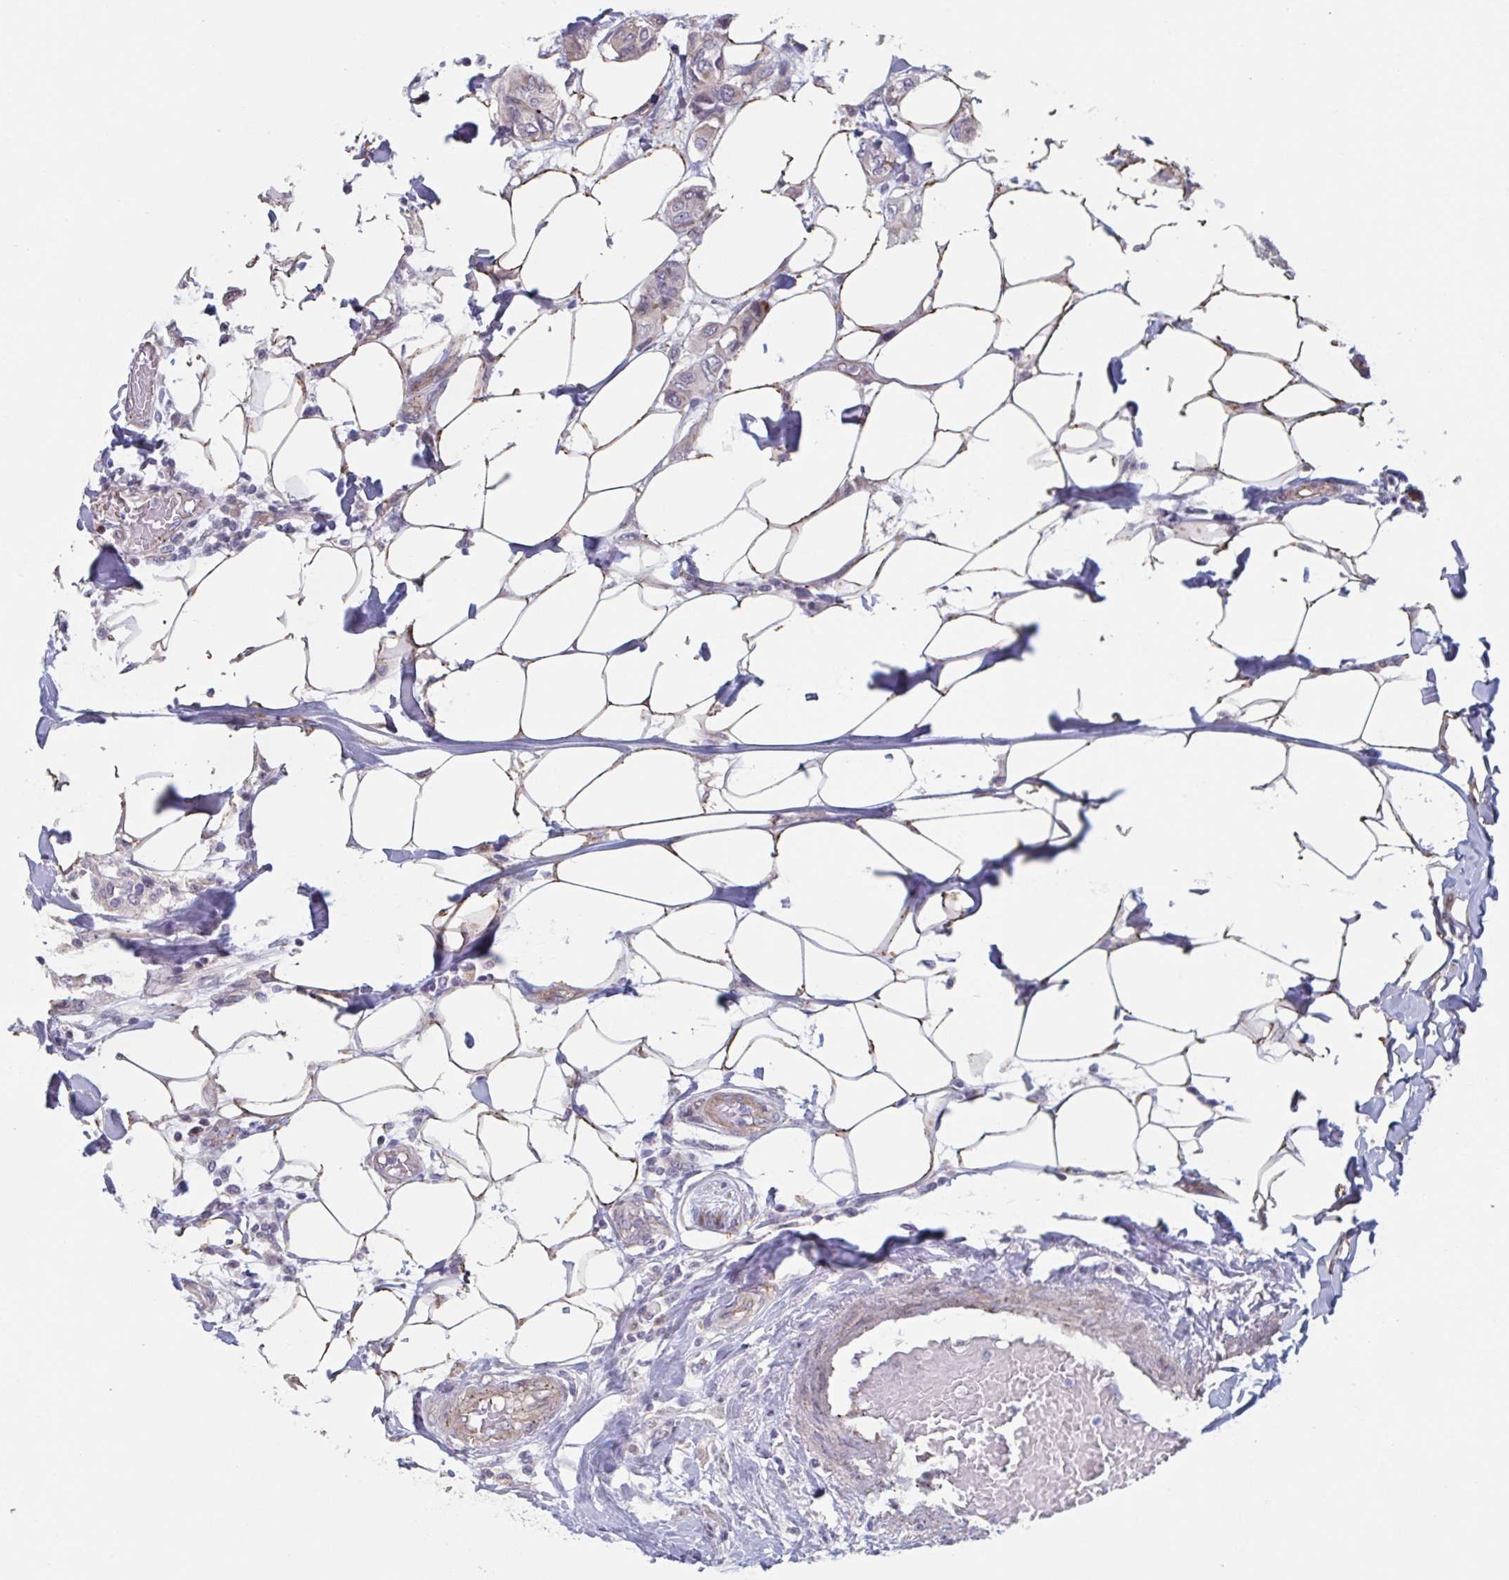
{"staining": {"intensity": "negative", "quantity": "none", "location": "none"}, "tissue": "breast cancer", "cell_type": "Tumor cells", "image_type": "cancer", "snomed": [{"axis": "morphology", "description": "Lobular carcinoma"}, {"axis": "topography", "description": "Breast"}], "caption": "IHC photomicrograph of neoplastic tissue: breast lobular carcinoma stained with DAB shows no significant protein staining in tumor cells.", "gene": "TNFSF10", "patient": {"sex": "female", "age": 51}}